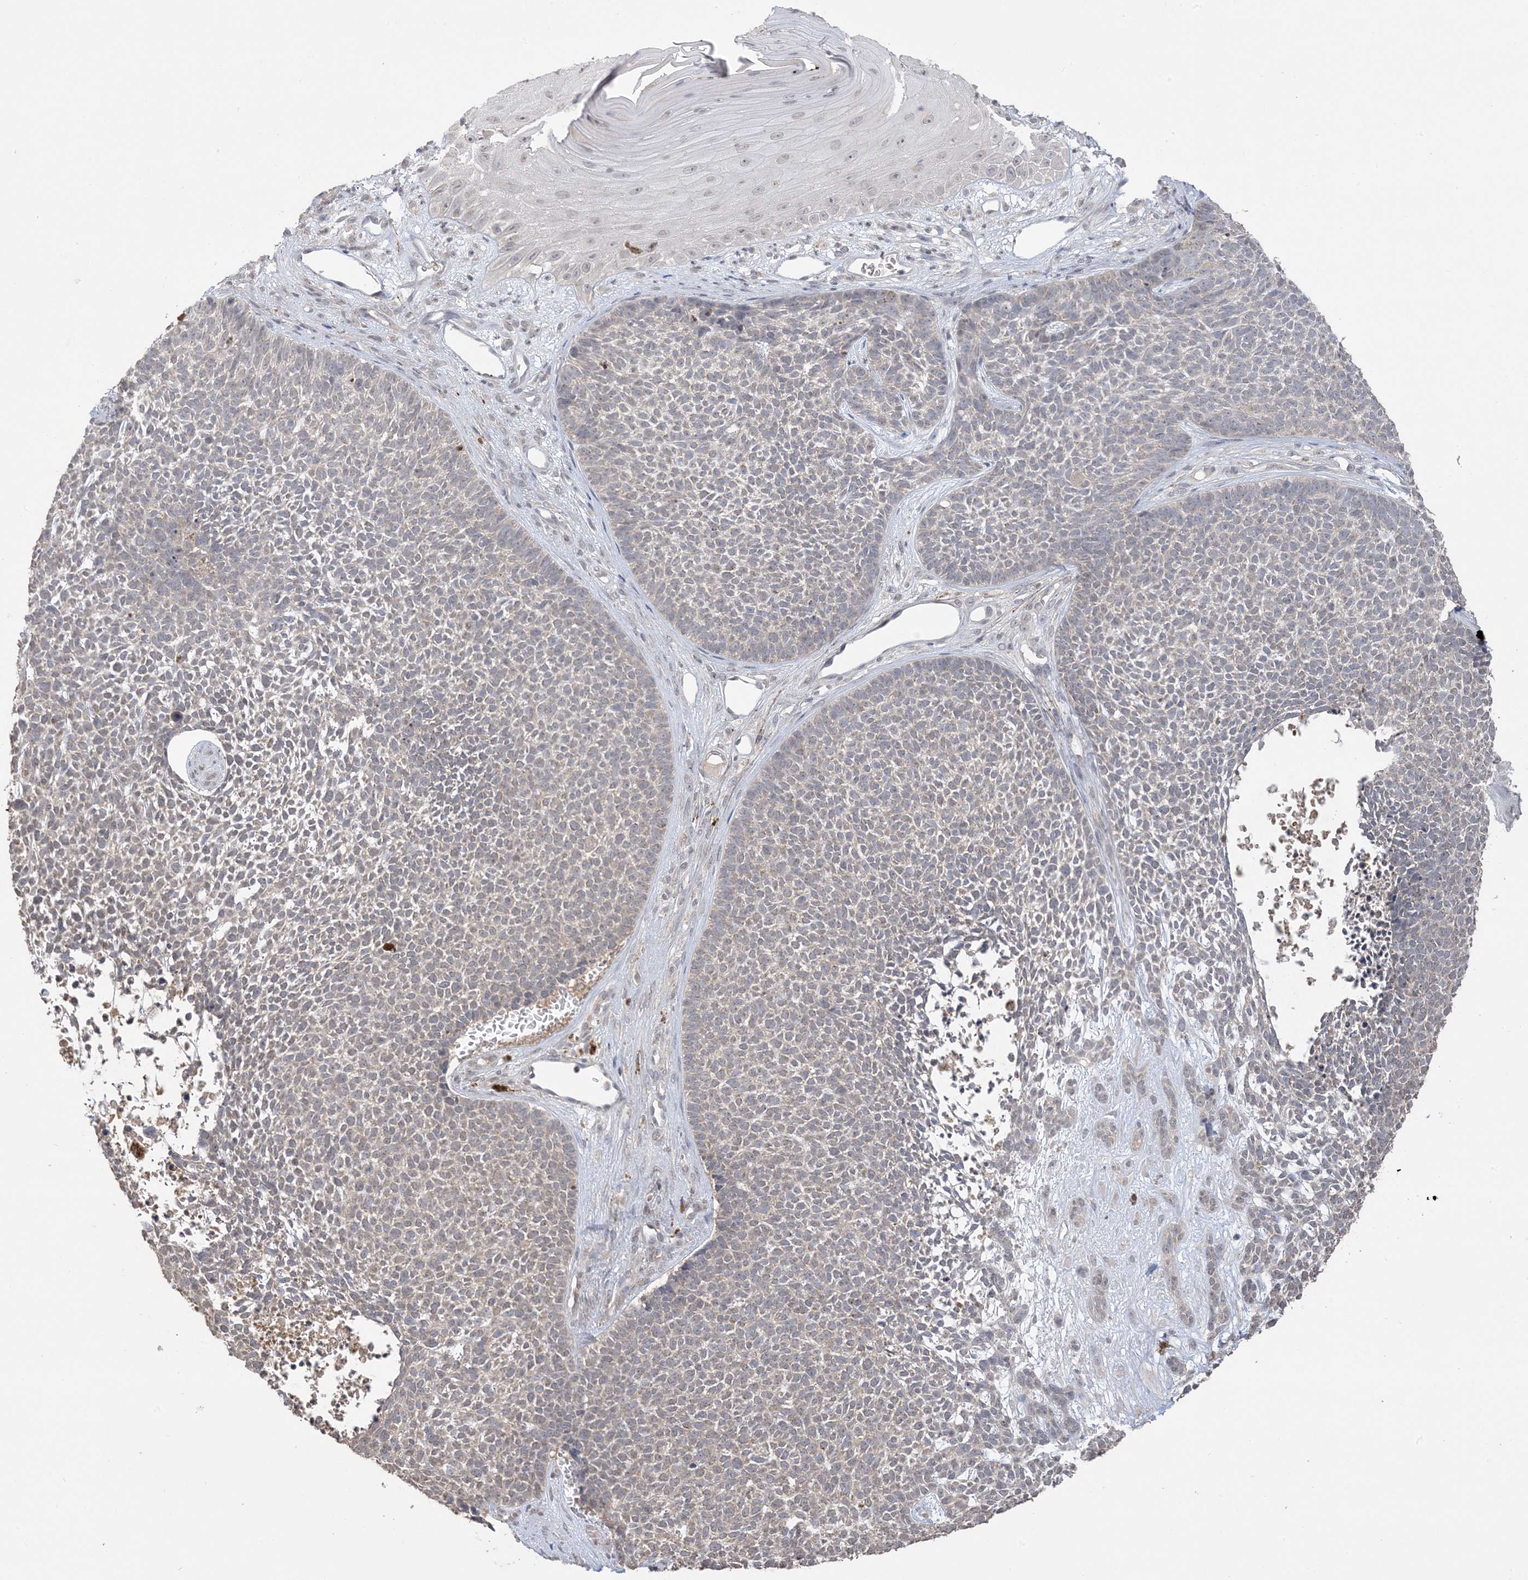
{"staining": {"intensity": "weak", "quantity": "25%-75%", "location": "cytoplasmic/membranous"}, "tissue": "skin cancer", "cell_type": "Tumor cells", "image_type": "cancer", "snomed": [{"axis": "morphology", "description": "Basal cell carcinoma"}, {"axis": "topography", "description": "Skin"}], "caption": "An image of human skin basal cell carcinoma stained for a protein displays weak cytoplasmic/membranous brown staining in tumor cells. (DAB (3,3'-diaminobenzidine) = brown stain, brightfield microscopy at high magnification).", "gene": "XRN1", "patient": {"sex": "female", "age": 84}}